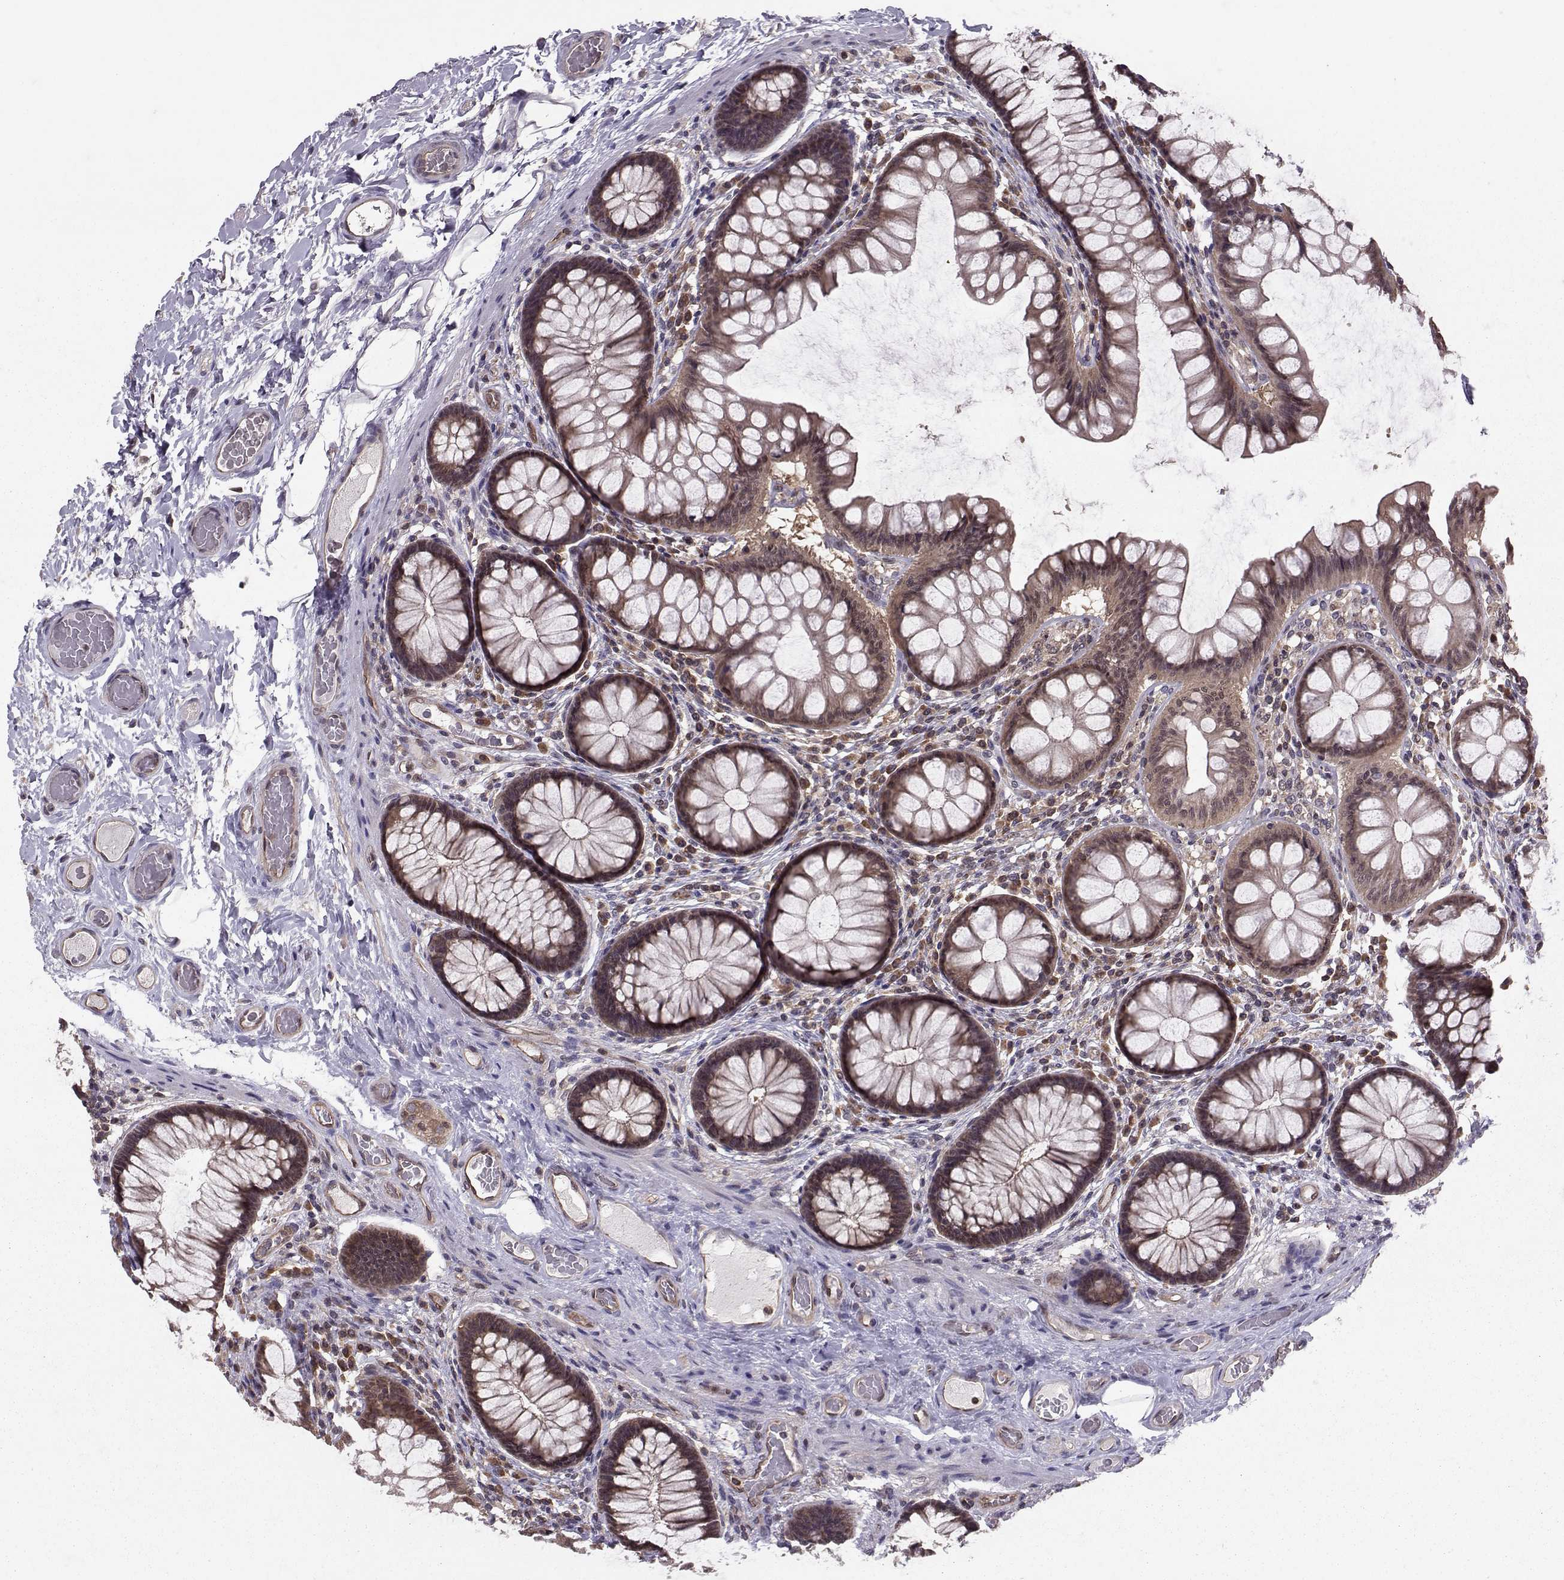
{"staining": {"intensity": "weak", "quantity": "25%-75%", "location": "cytoplasmic/membranous"}, "tissue": "colon", "cell_type": "Endothelial cells", "image_type": "normal", "snomed": [{"axis": "morphology", "description": "Normal tissue, NOS"}, {"axis": "topography", "description": "Colon"}], "caption": "Colon stained with DAB (3,3'-diaminobenzidine) IHC shows low levels of weak cytoplasmic/membranous expression in about 25%-75% of endothelial cells.", "gene": "PPP2R2A", "patient": {"sex": "female", "age": 65}}